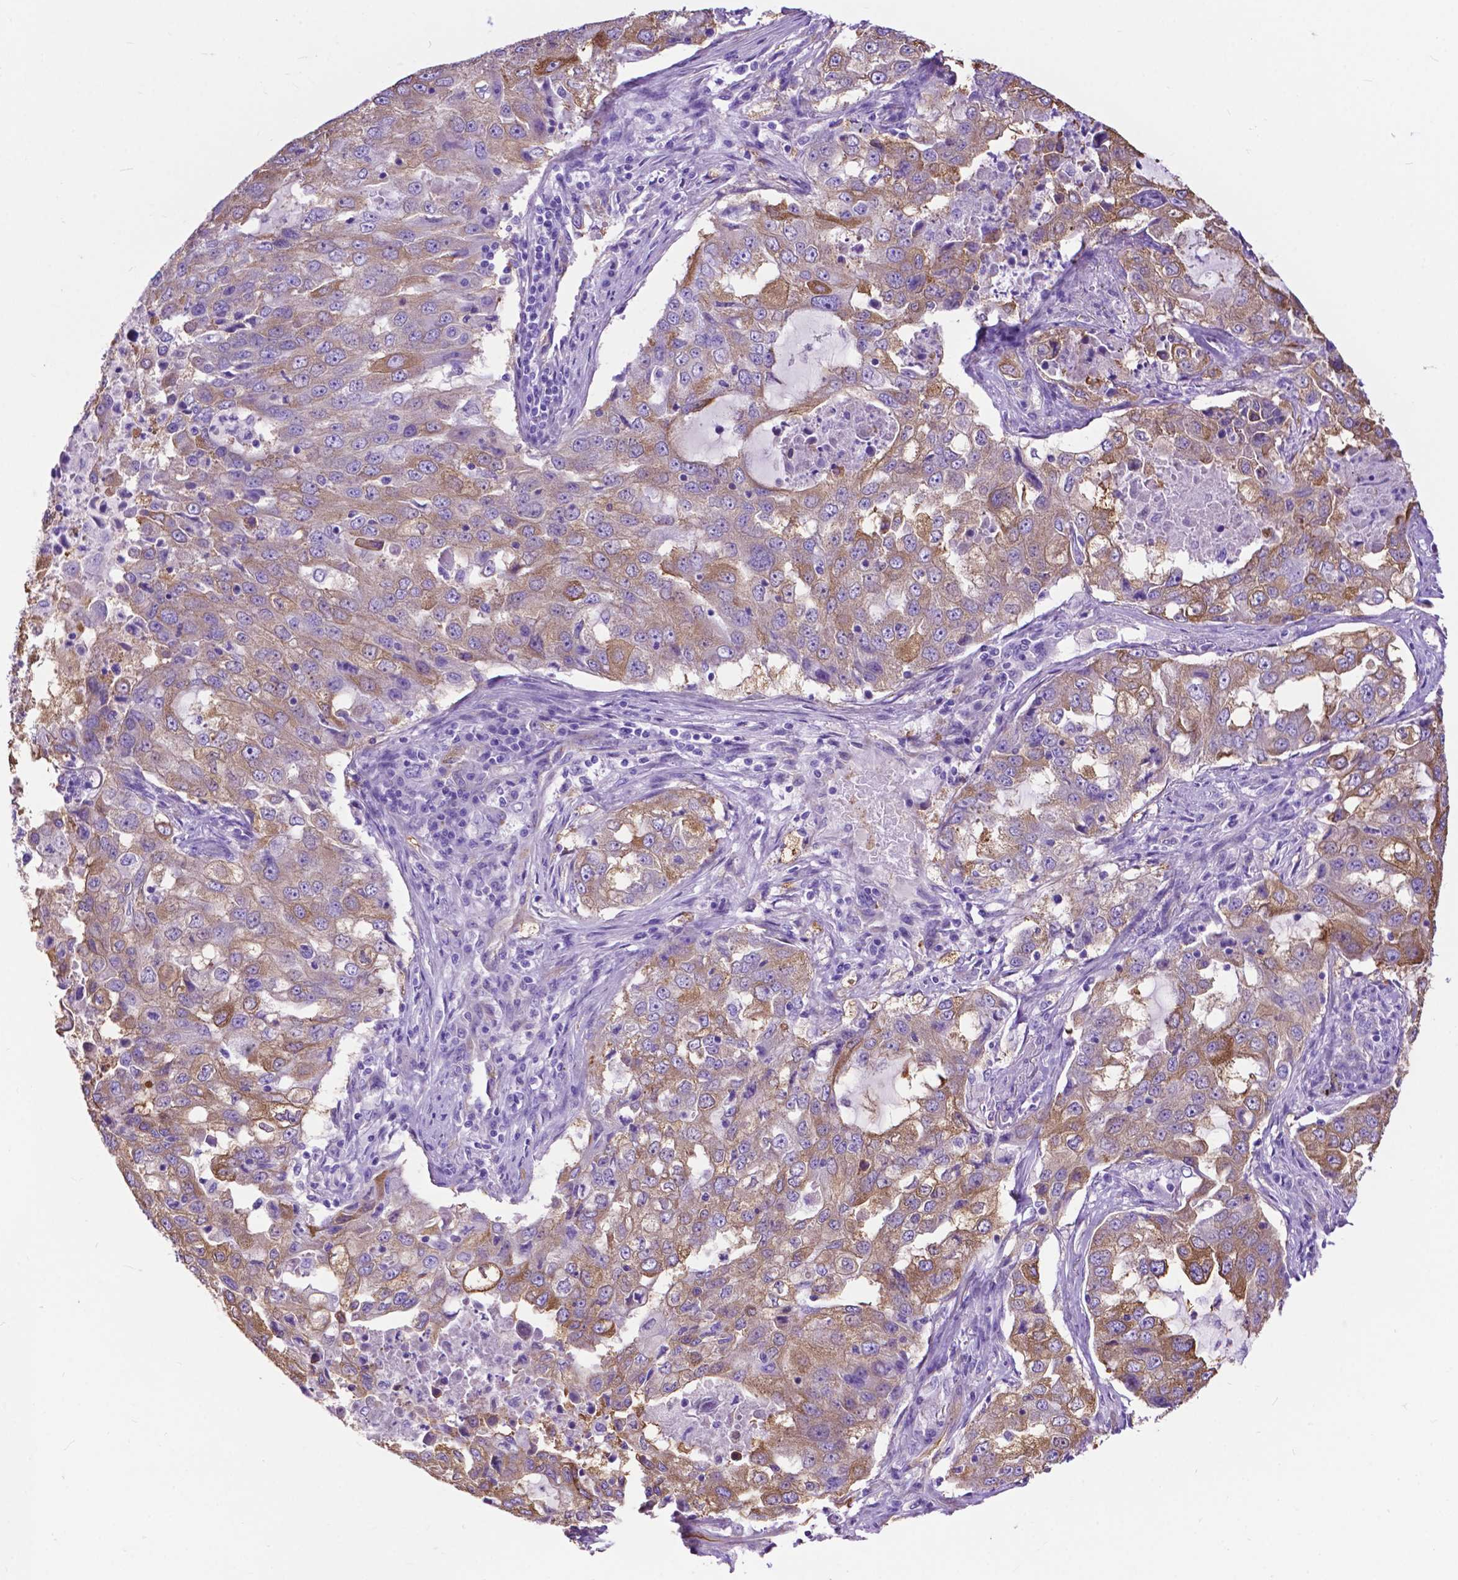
{"staining": {"intensity": "moderate", "quantity": ">75%", "location": "cytoplasmic/membranous"}, "tissue": "lung cancer", "cell_type": "Tumor cells", "image_type": "cancer", "snomed": [{"axis": "morphology", "description": "Adenocarcinoma, NOS"}, {"axis": "topography", "description": "Lung"}], "caption": "Tumor cells exhibit medium levels of moderate cytoplasmic/membranous staining in about >75% of cells in human lung adenocarcinoma.", "gene": "PCDHA12", "patient": {"sex": "female", "age": 61}}